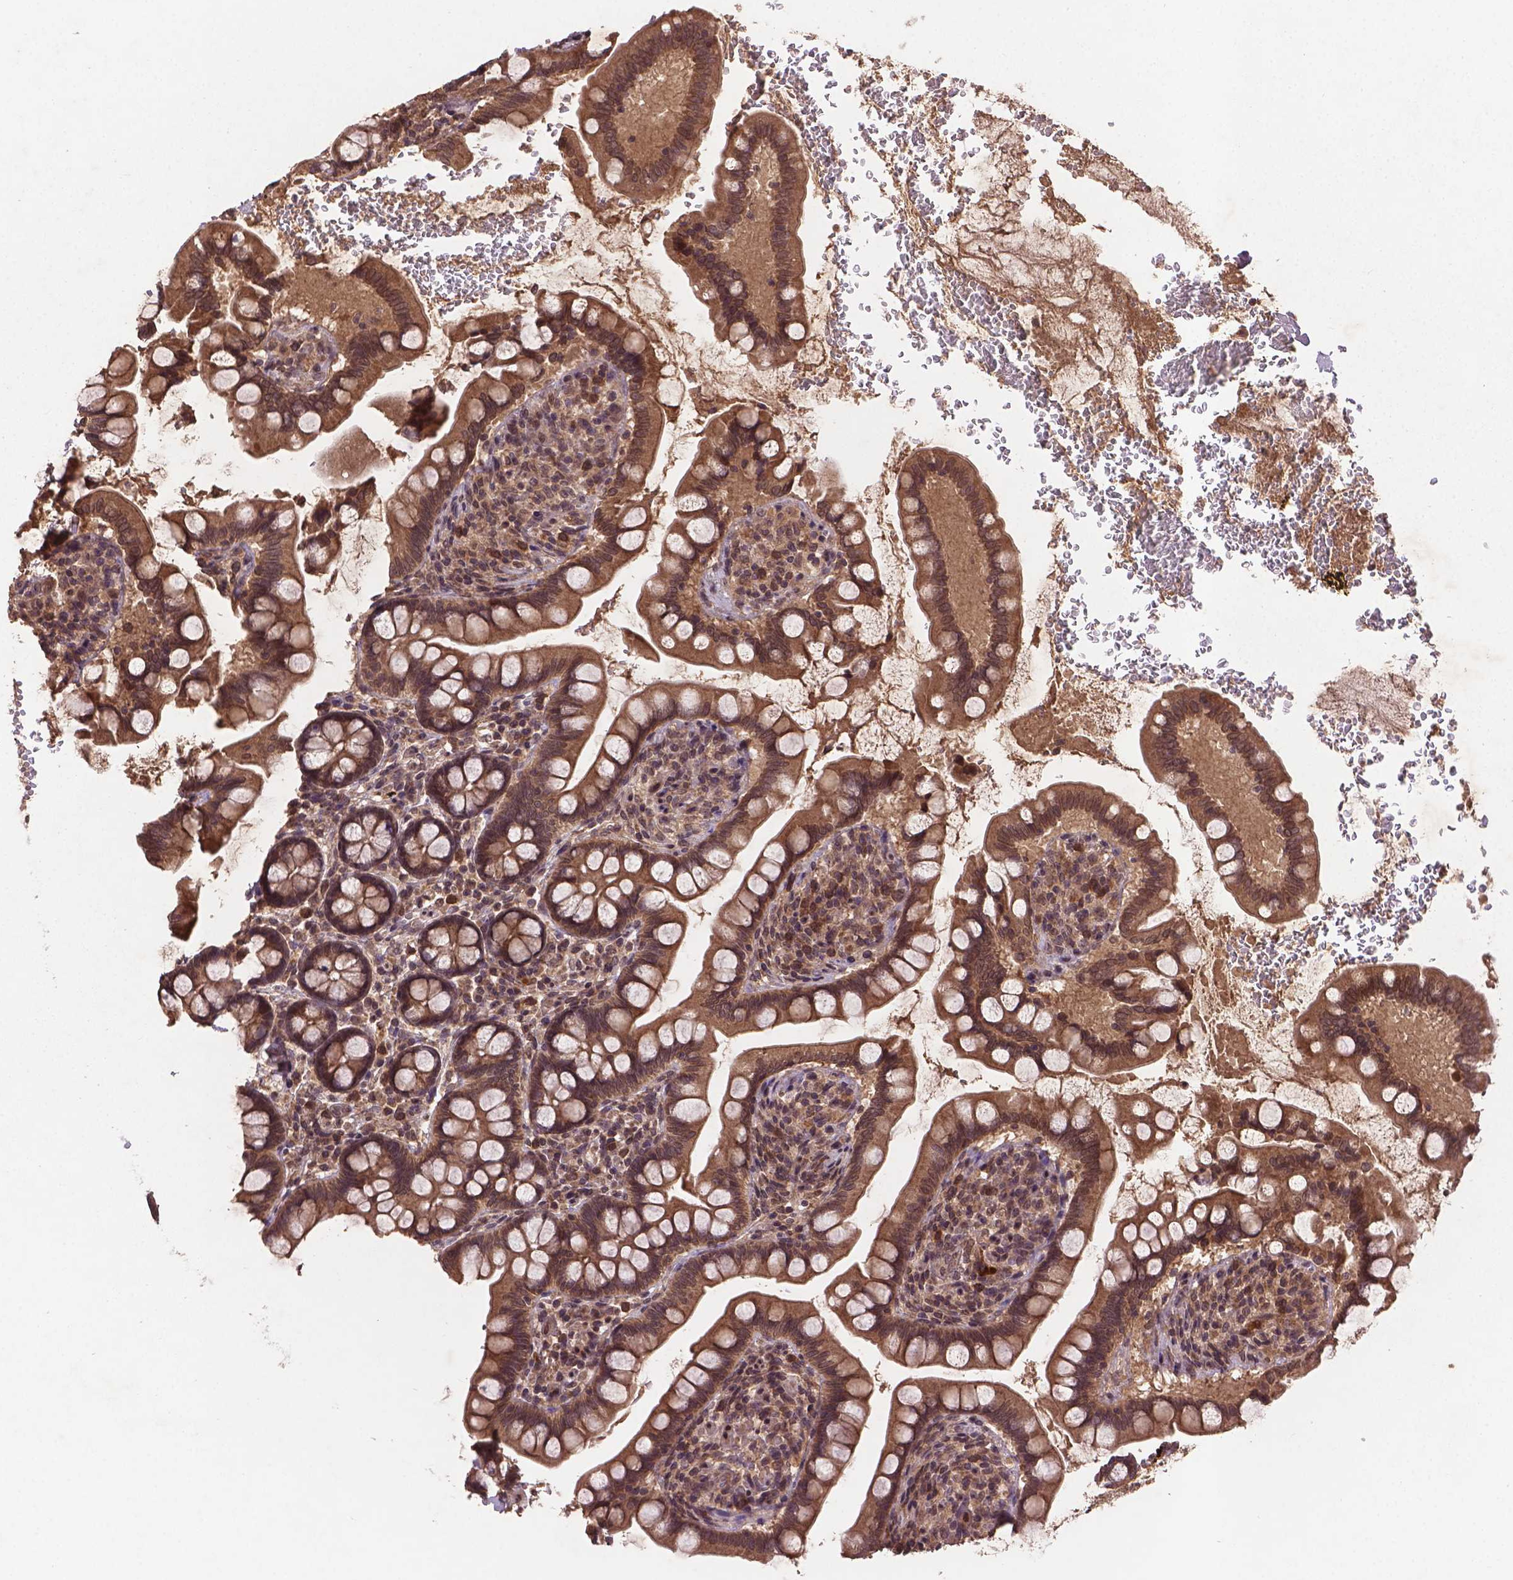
{"staining": {"intensity": "moderate", "quantity": ">75%", "location": "cytoplasmic/membranous,nuclear"}, "tissue": "small intestine", "cell_type": "Glandular cells", "image_type": "normal", "snomed": [{"axis": "morphology", "description": "Normal tissue, NOS"}, {"axis": "topography", "description": "Small intestine"}], "caption": "Normal small intestine shows moderate cytoplasmic/membranous,nuclear staining in approximately >75% of glandular cells, visualized by immunohistochemistry.", "gene": "NIPAL2", "patient": {"sex": "female", "age": 56}}